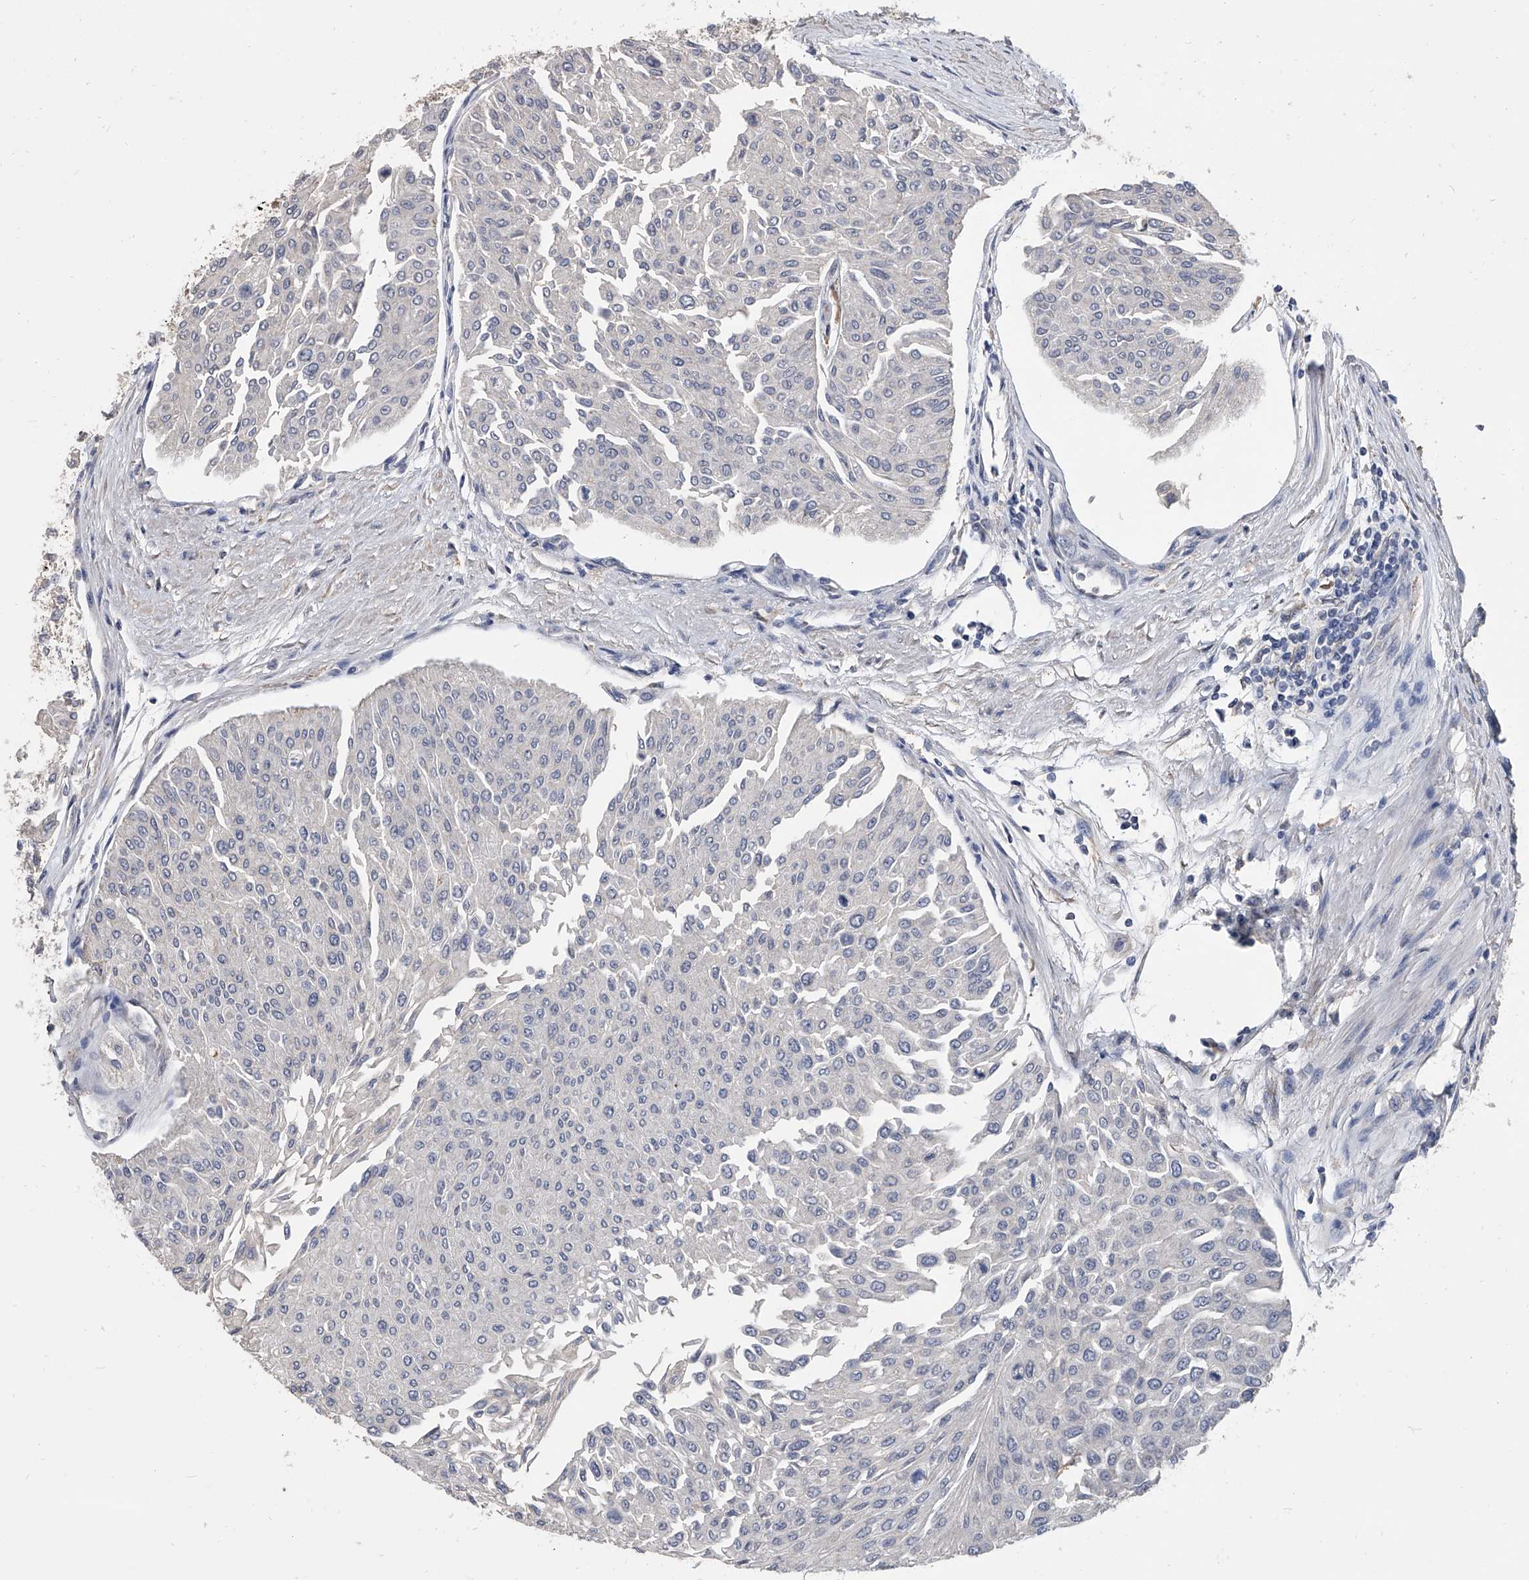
{"staining": {"intensity": "negative", "quantity": "none", "location": "none"}, "tissue": "urothelial cancer", "cell_type": "Tumor cells", "image_type": "cancer", "snomed": [{"axis": "morphology", "description": "Urothelial carcinoma, Low grade"}, {"axis": "topography", "description": "Urinary bladder"}], "caption": "High magnification brightfield microscopy of urothelial carcinoma (low-grade) stained with DAB (brown) and counterstained with hematoxylin (blue): tumor cells show no significant expression. The staining is performed using DAB brown chromogen with nuclei counter-stained in using hematoxylin.", "gene": "MAP4K3", "patient": {"sex": "male", "age": 67}}